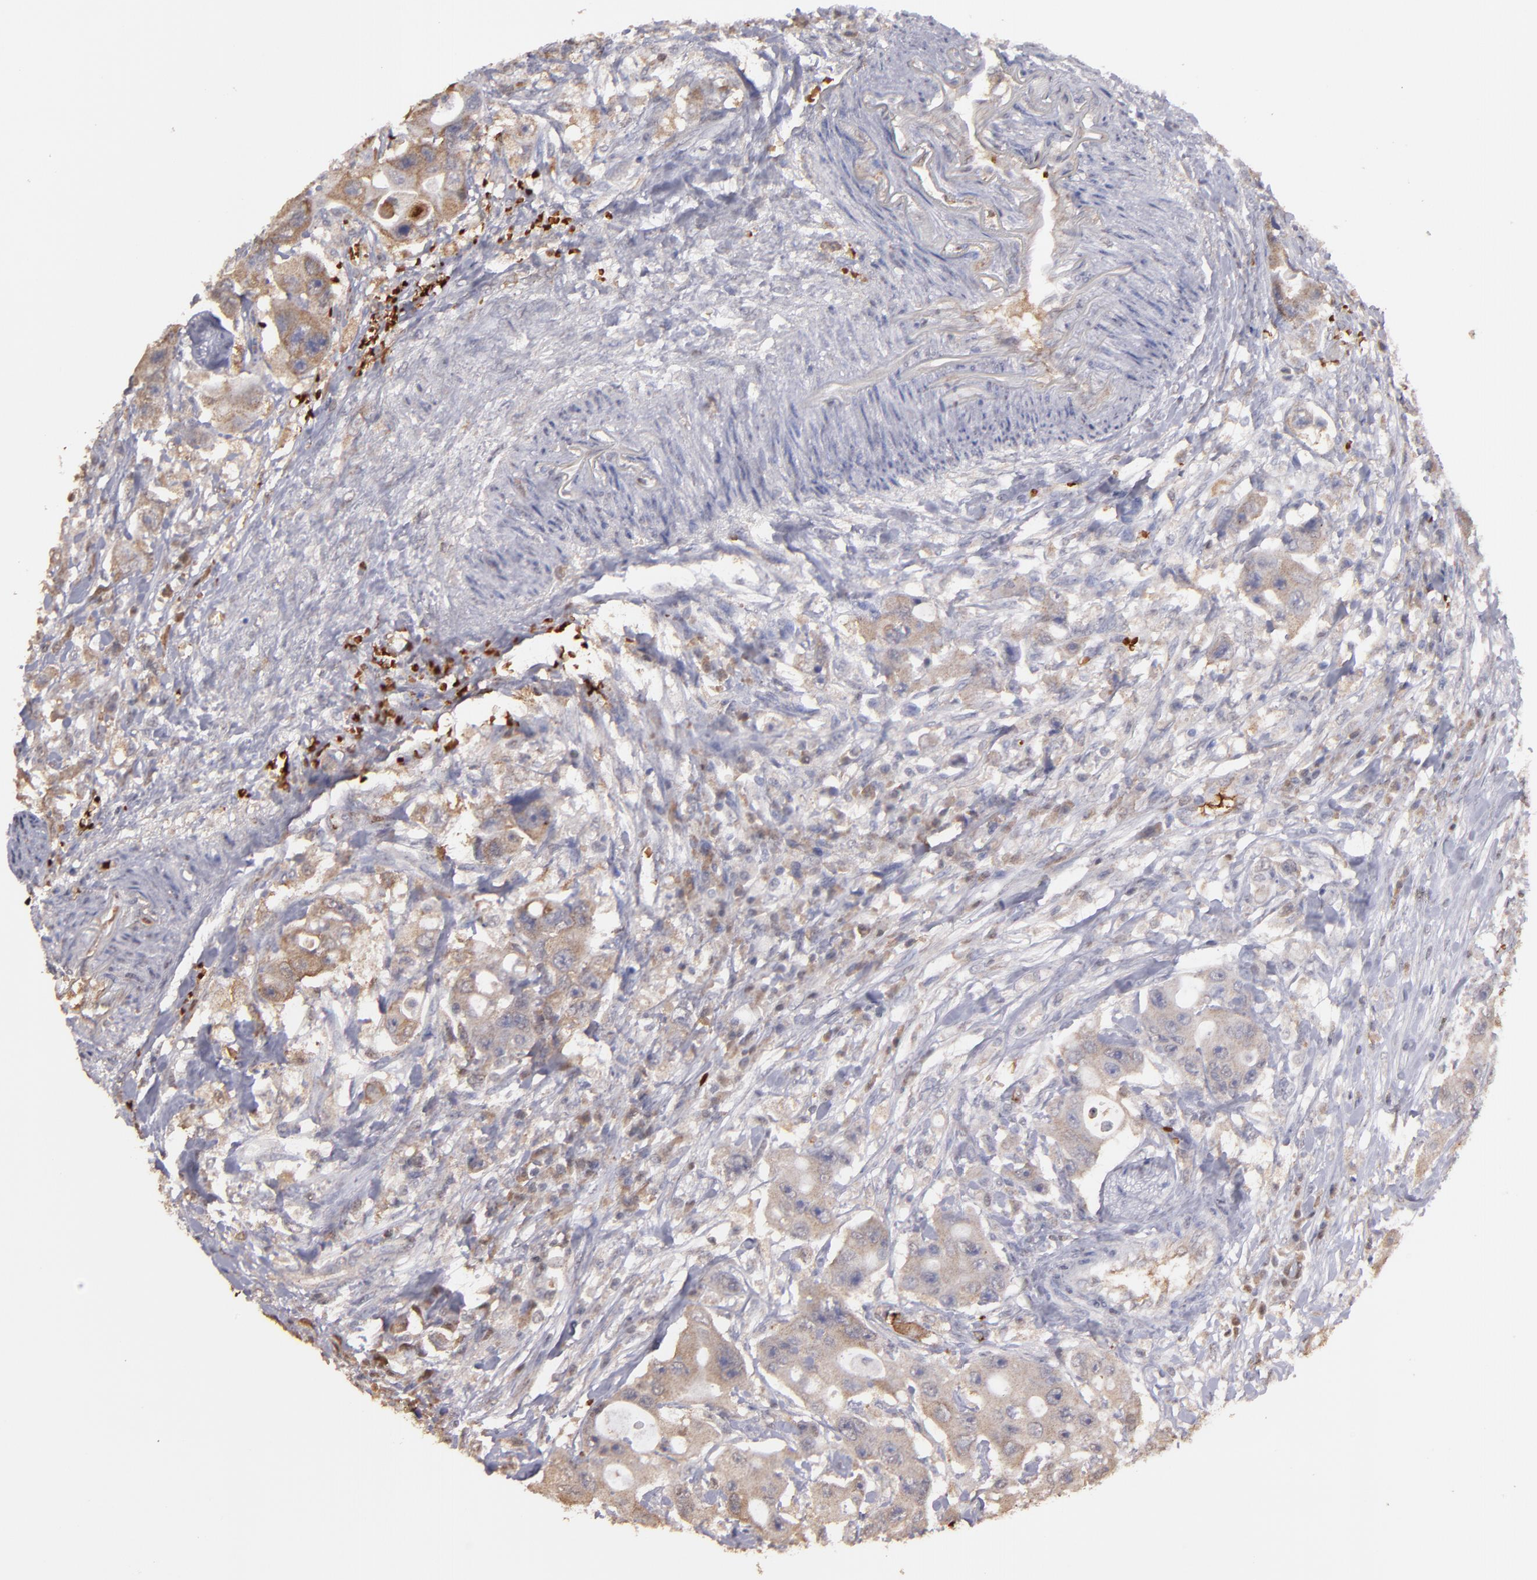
{"staining": {"intensity": "weak", "quantity": ">75%", "location": "cytoplasmic/membranous"}, "tissue": "colorectal cancer", "cell_type": "Tumor cells", "image_type": "cancer", "snomed": [{"axis": "morphology", "description": "Adenocarcinoma, NOS"}, {"axis": "topography", "description": "Colon"}], "caption": "Human adenocarcinoma (colorectal) stained with a protein marker displays weak staining in tumor cells.", "gene": "SERPINC1", "patient": {"sex": "female", "age": 46}}